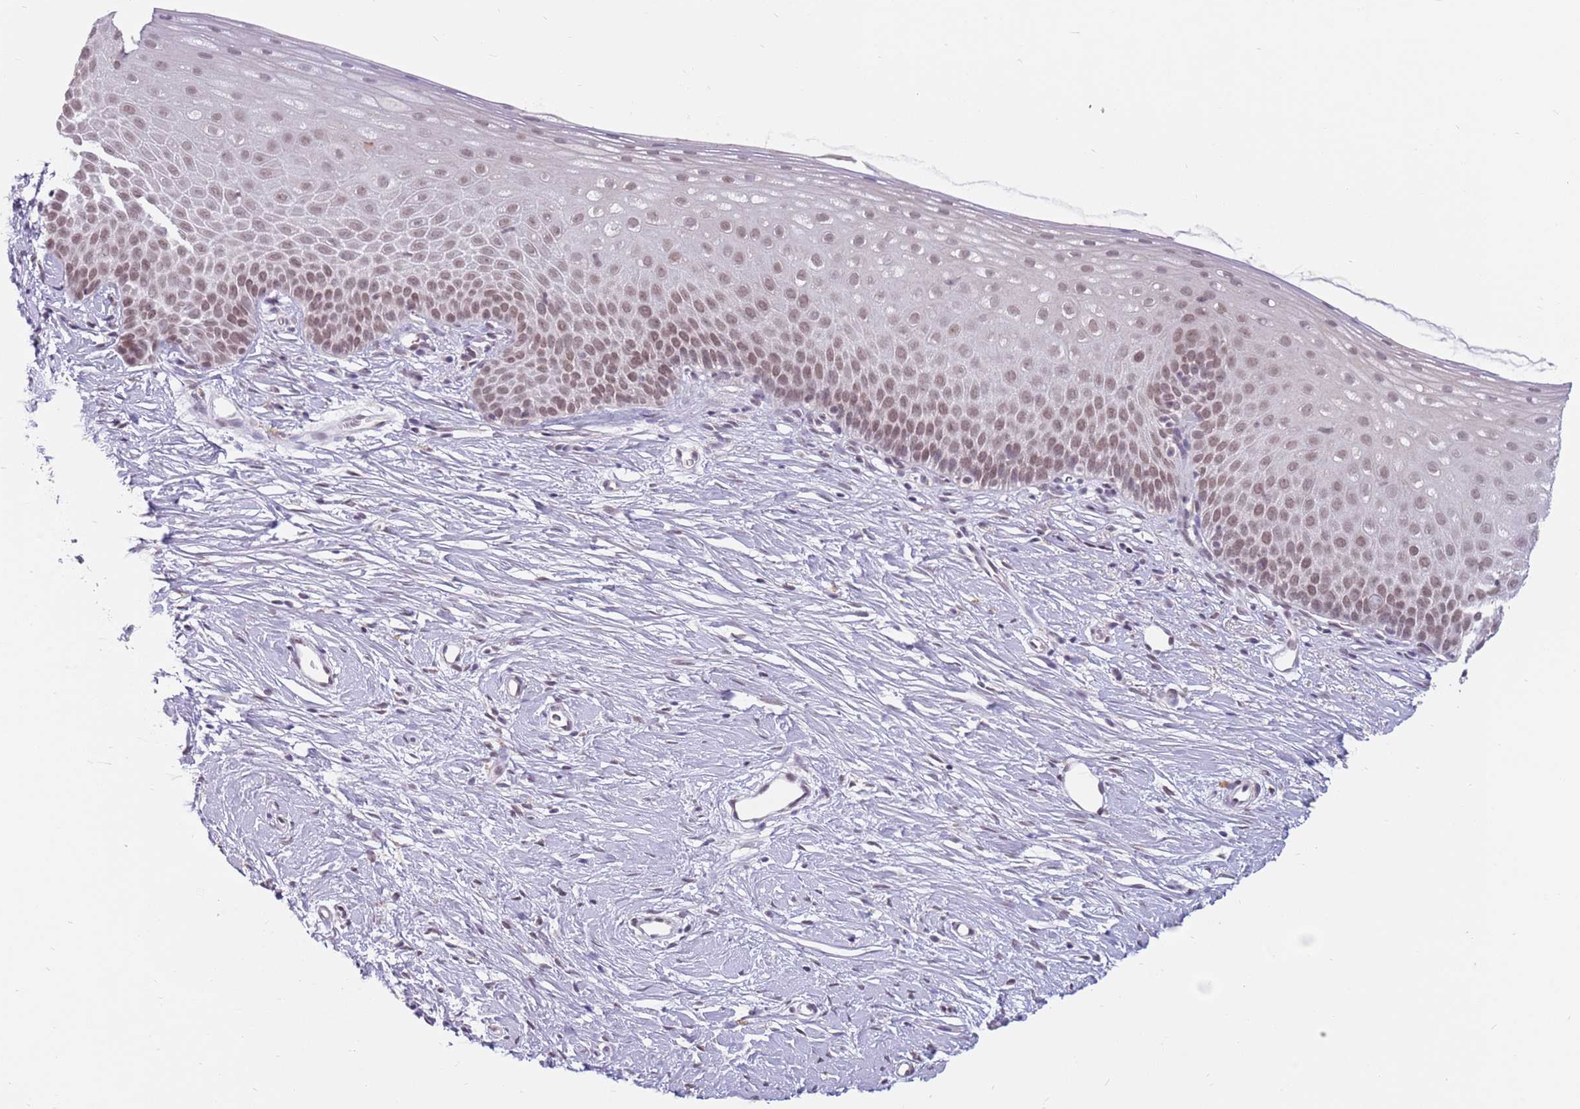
{"staining": {"intensity": "weak", "quantity": "<25%", "location": "nuclear"}, "tissue": "cervix", "cell_type": "Glandular cells", "image_type": "normal", "snomed": [{"axis": "morphology", "description": "Normal tissue, NOS"}, {"axis": "topography", "description": "Cervix"}], "caption": "Photomicrograph shows no significant protein staining in glandular cells of normal cervix.", "gene": "ZNF574", "patient": {"sex": "female", "age": 57}}